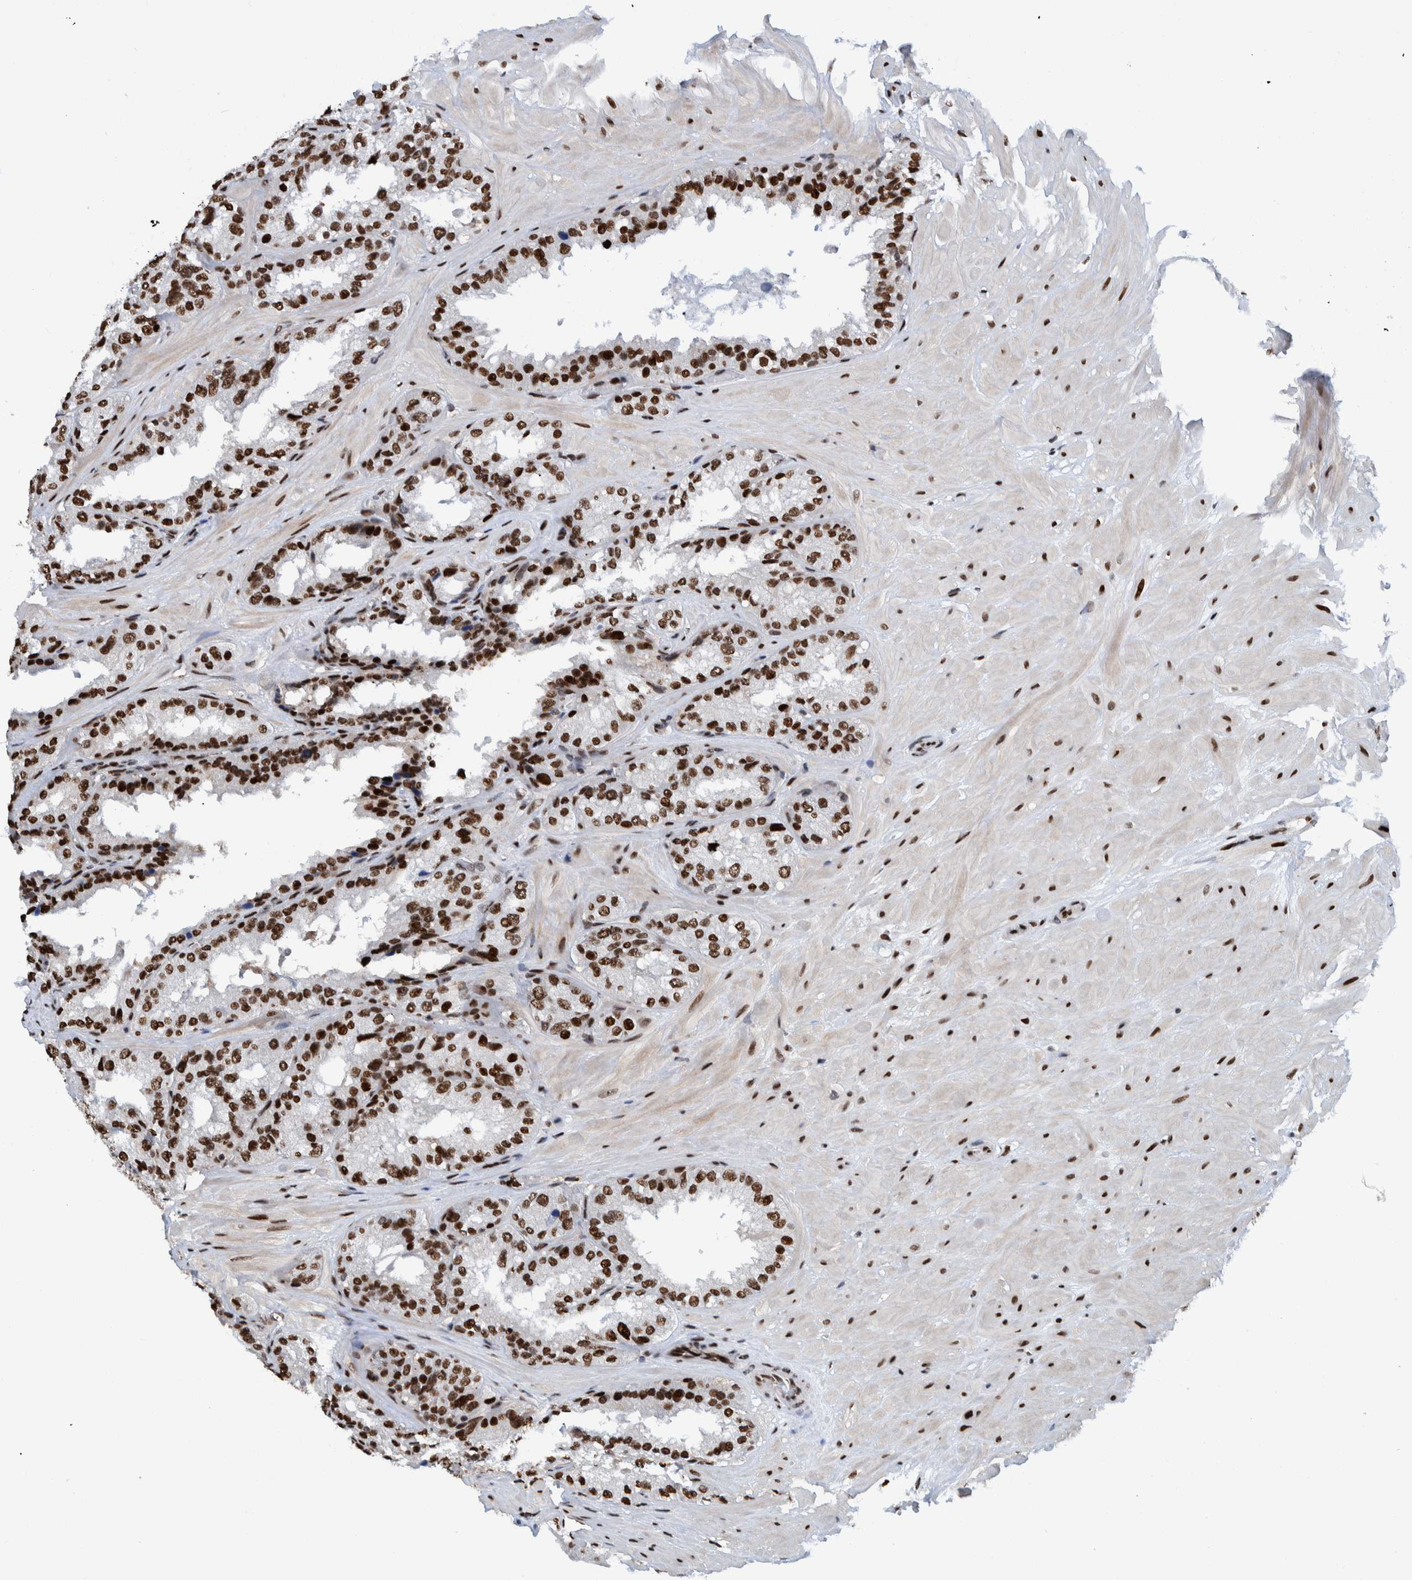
{"staining": {"intensity": "strong", "quantity": ">75%", "location": "nuclear"}, "tissue": "seminal vesicle", "cell_type": "Glandular cells", "image_type": "normal", "snomed": [{"axis": "morphology", "description": "Normal tissue, NOS"}, {"axis": "topography", "description": "Prostate"}, {"axis": "topography", "description": "Seminal veicle"}], "caption": "This micrograph displays immunohistochemistry (IHC) staining of normal seminal vesicle, with high strong nuclear staining in about >75% of glandular cells.", "gene": "HEATR9", "patient": {"sex": "male", "age": 51}}